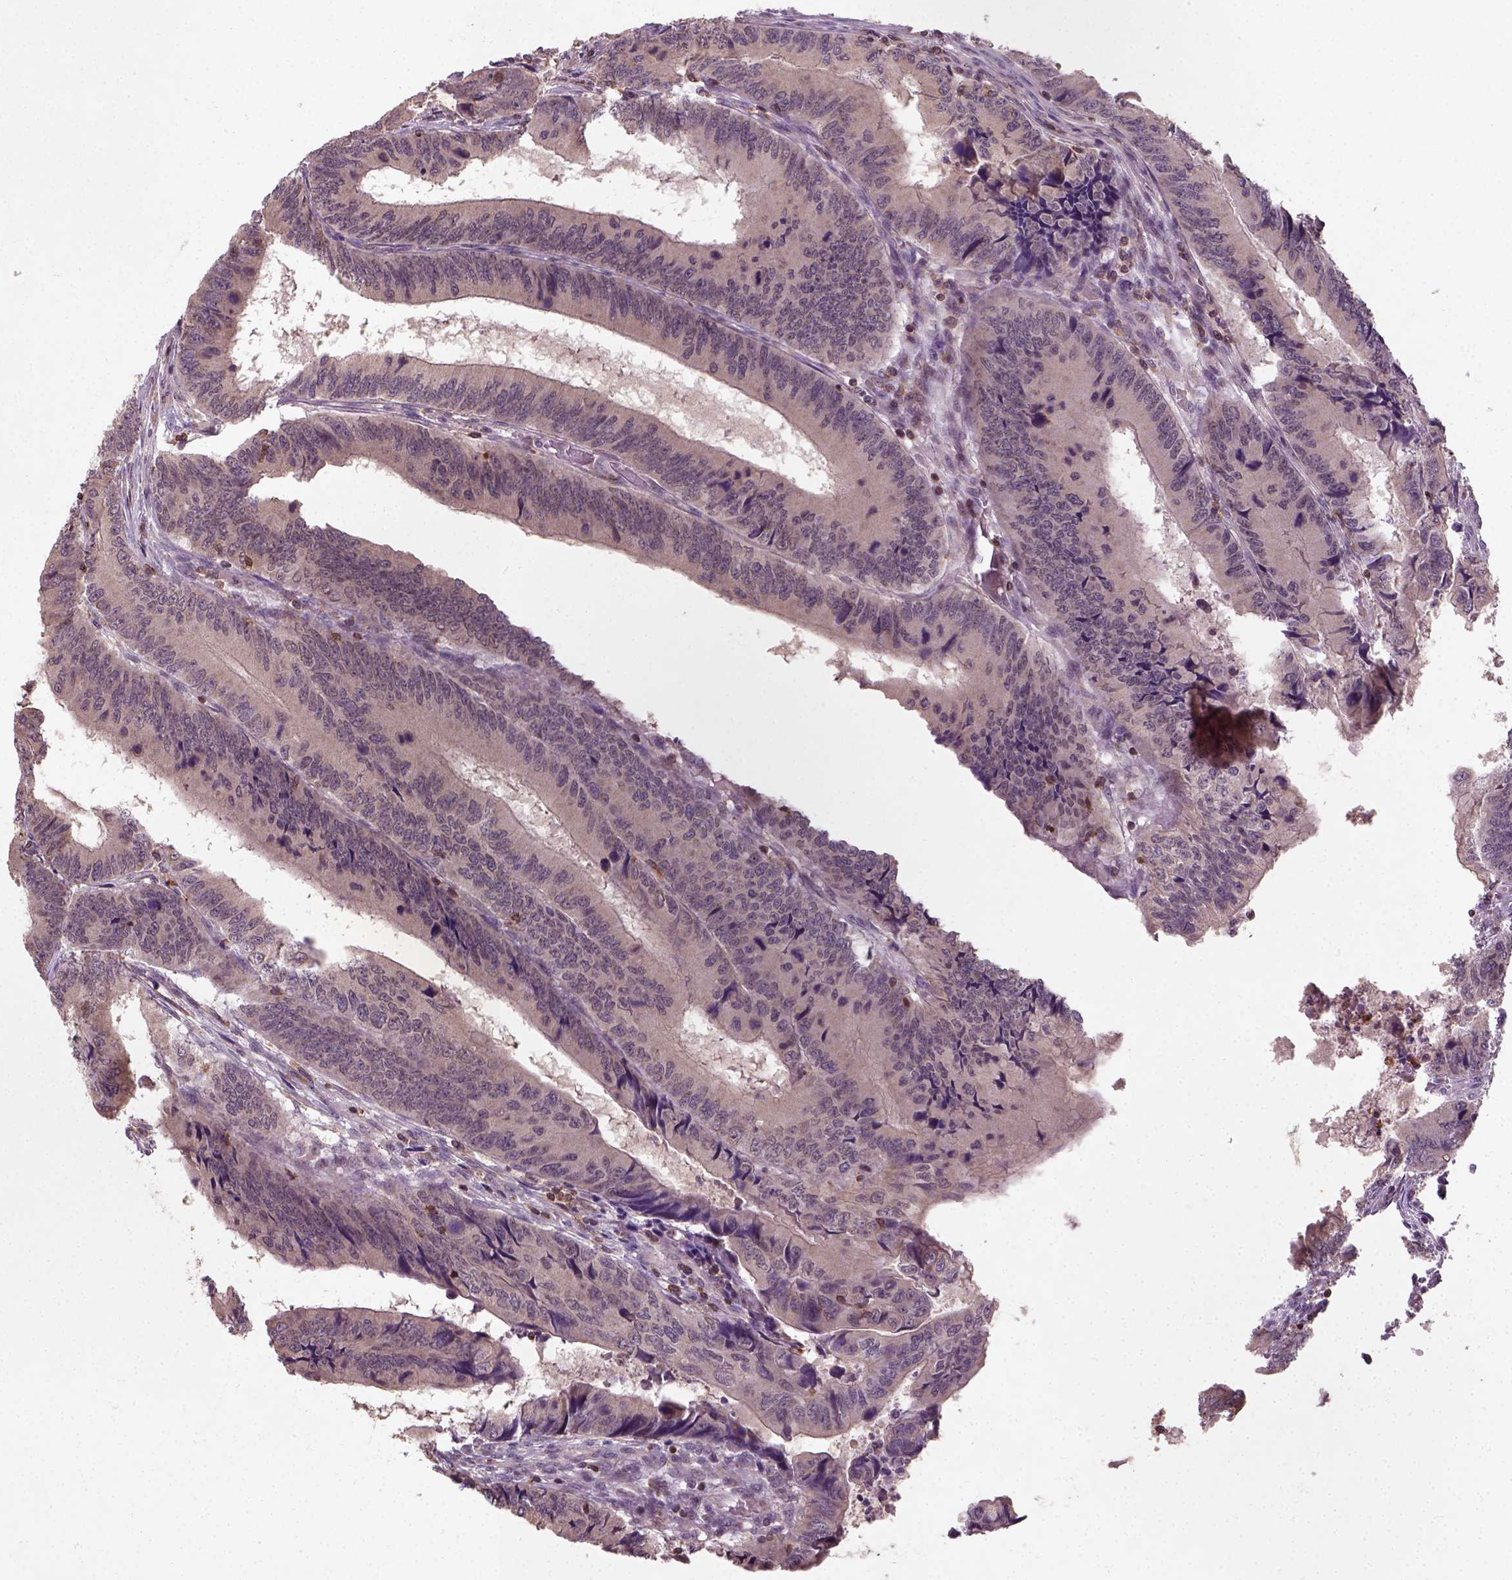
{"staining": {"intensity": "weak", "quantity": "<25%", "location": "cytoplasmic/membranous"}, "tissue": "colorectal cancer", "cell_type": "Tumor cells", "image_type": "cancer", "snomed": [{"axis": "morphology", "description": "Adenocarcinoma, NOS"}, {"axis": "topography", "description": "Colon"}], "caption": "High power microscopy photomicrograph of an immunohistochemistry image of colorectal cancer (adenocarcinoma), revealing no significant staining in tumor cells.", "gene": "CAMKK1", "patient": {"sex": "male", "age": 53}}